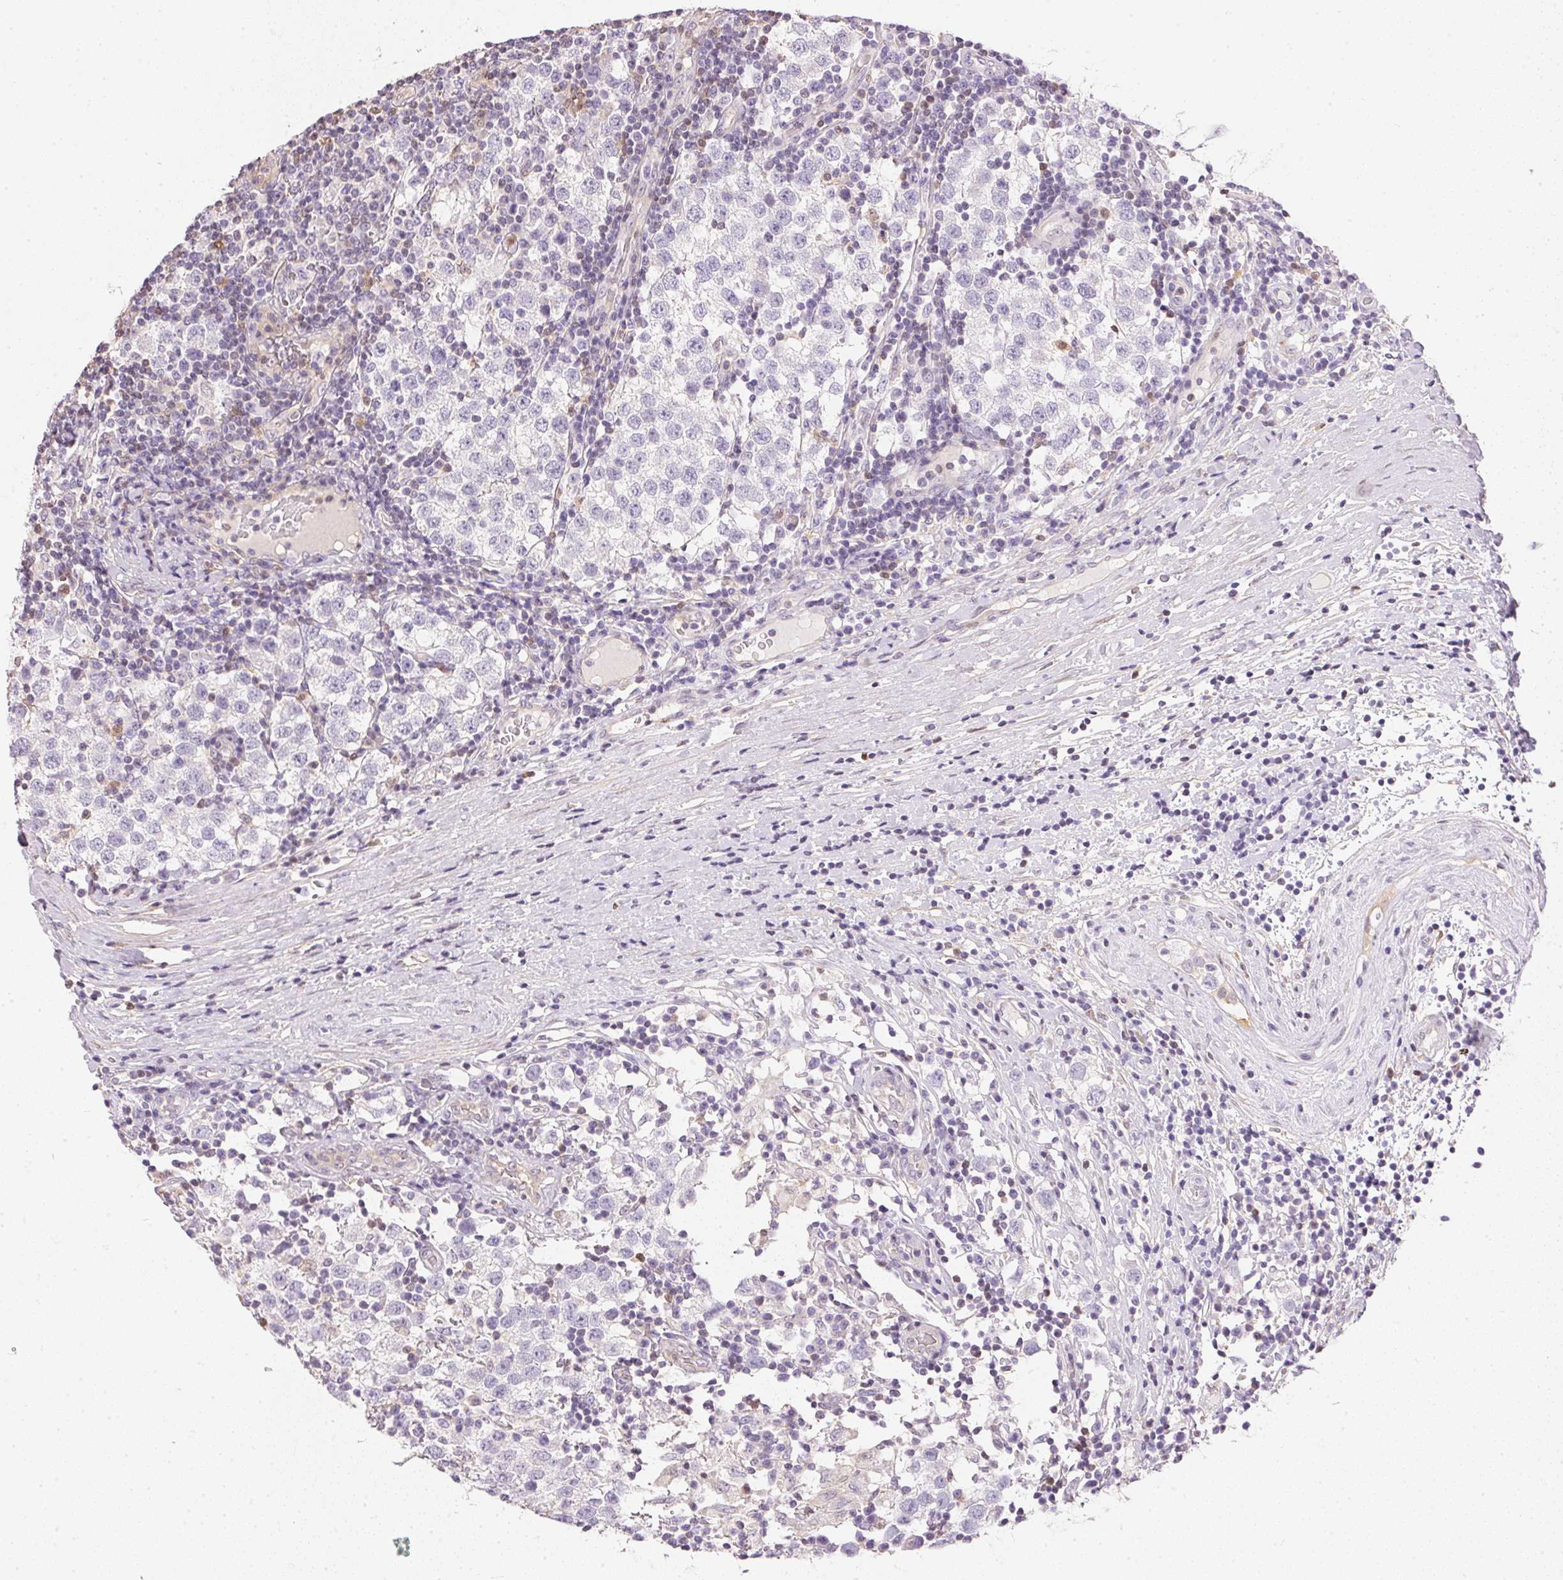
{"staining": {"intensity": "negative", "quantity": "none", "location": "none"}, "tissue": "testis cancer", "cell_type": "Tumor cells", "image_type": "cancer", "snomed": [{"axis": "morphology", "description": "Seminoma, NOS"}, {"axis": "topography", "description": "Testis"}], "caption": "DAB (3,3'-diaminobenzidine) immunohistochemical staining of human testis cancer (seminoma) shows no significant expression in tumor cells.", "gene": "S100A3", "patient": {"sex": "male", "age": 34}}